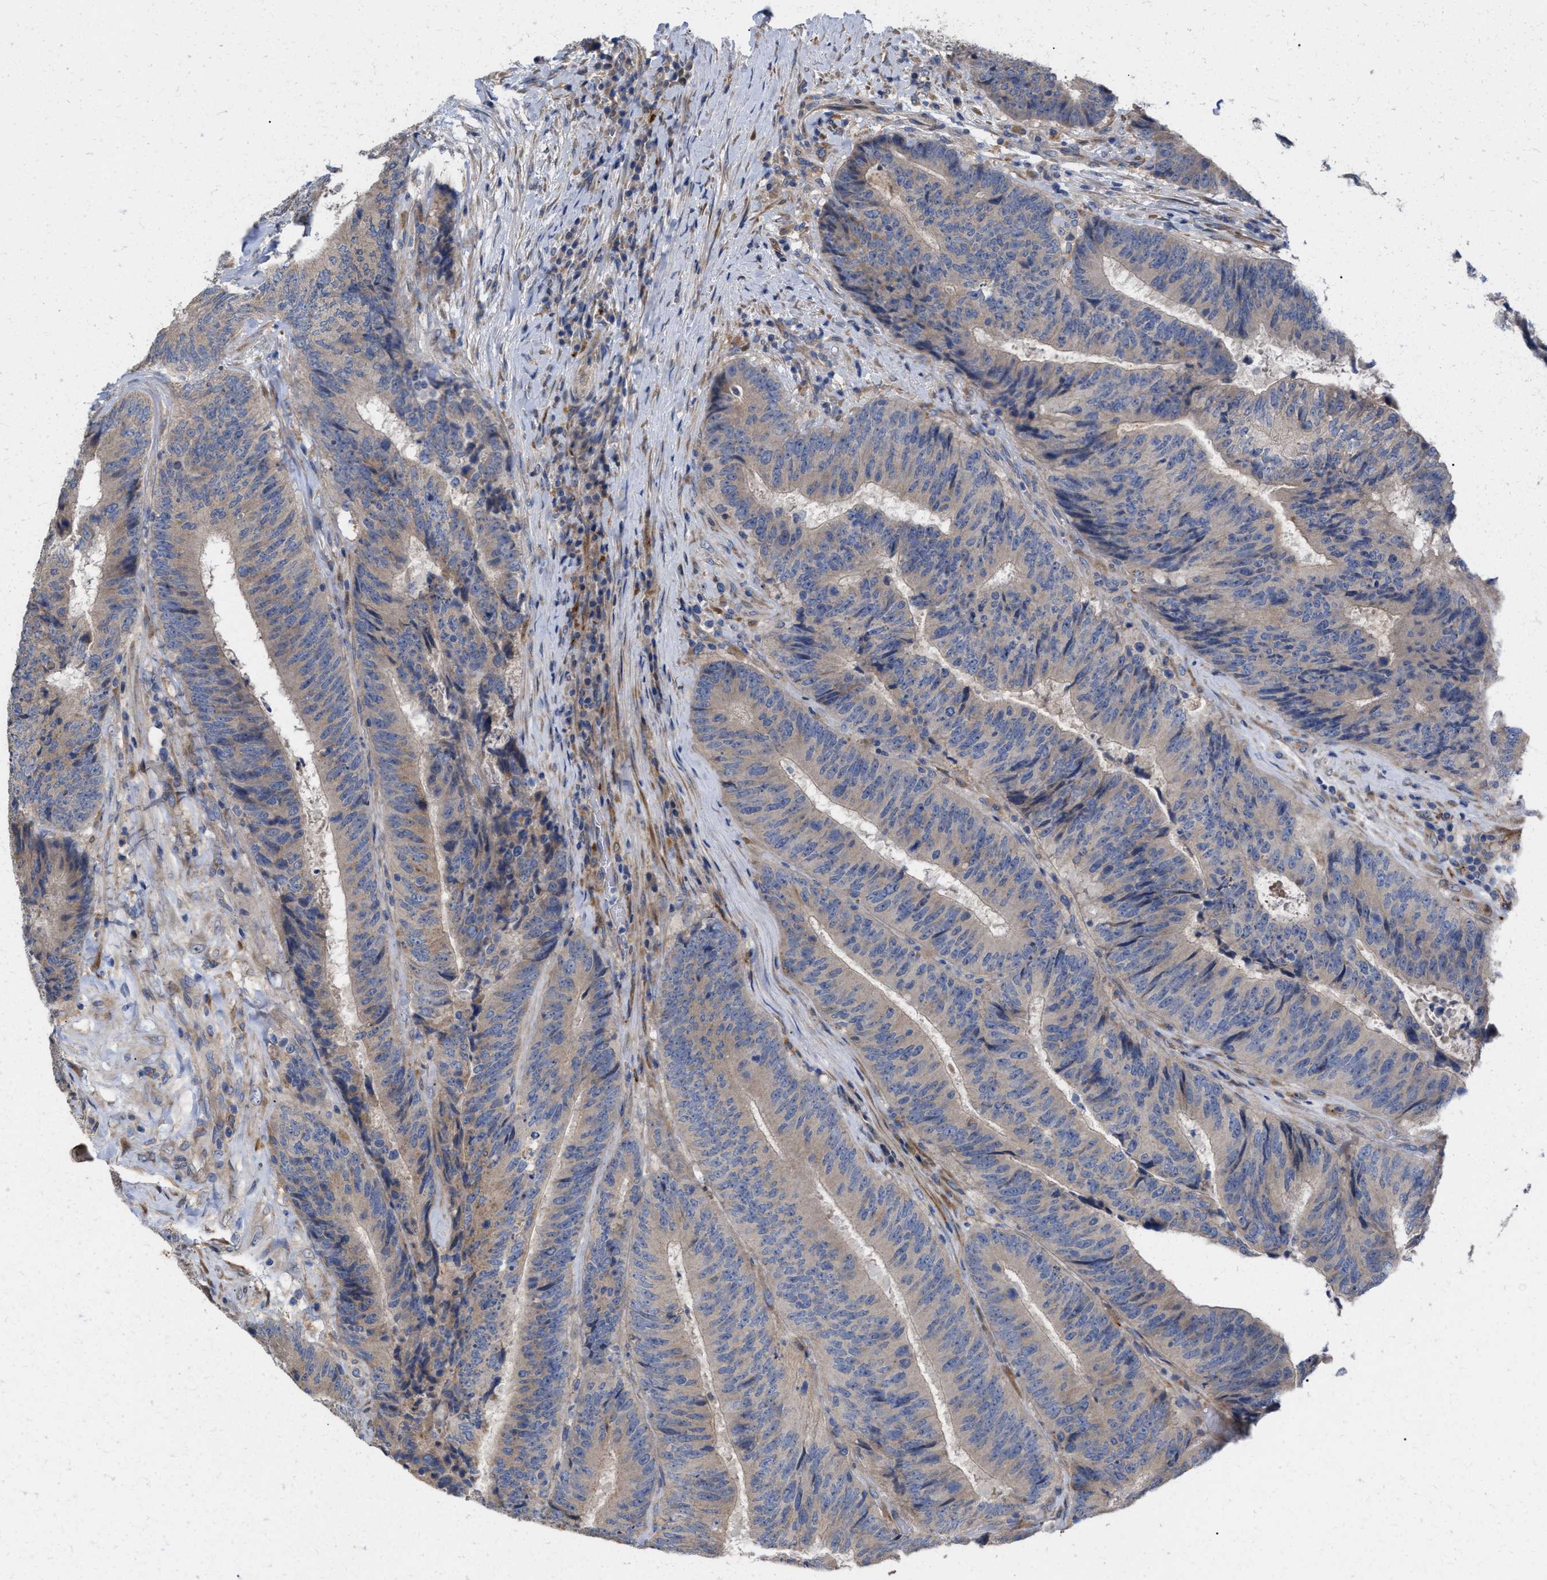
{"staining": {"intensity": "weak", "quantity": "<25%", "location": "cytoplasmic/membranous"}, "tissue": "colorectal cancer", "cell_type": "Tumor cells", "image_type": "cancer", "snomed": [{"axis": "morphology", "description": "Adenocarcinoma, NOS"}, {"axis": "topography", "description": "Rectum"}], "caption": "This is an IHC micrograph of human colorectal cancer. There is no expression in tumor cells.", "gene": "MLST8", "patient": {"sex": "male", "age": 72}}